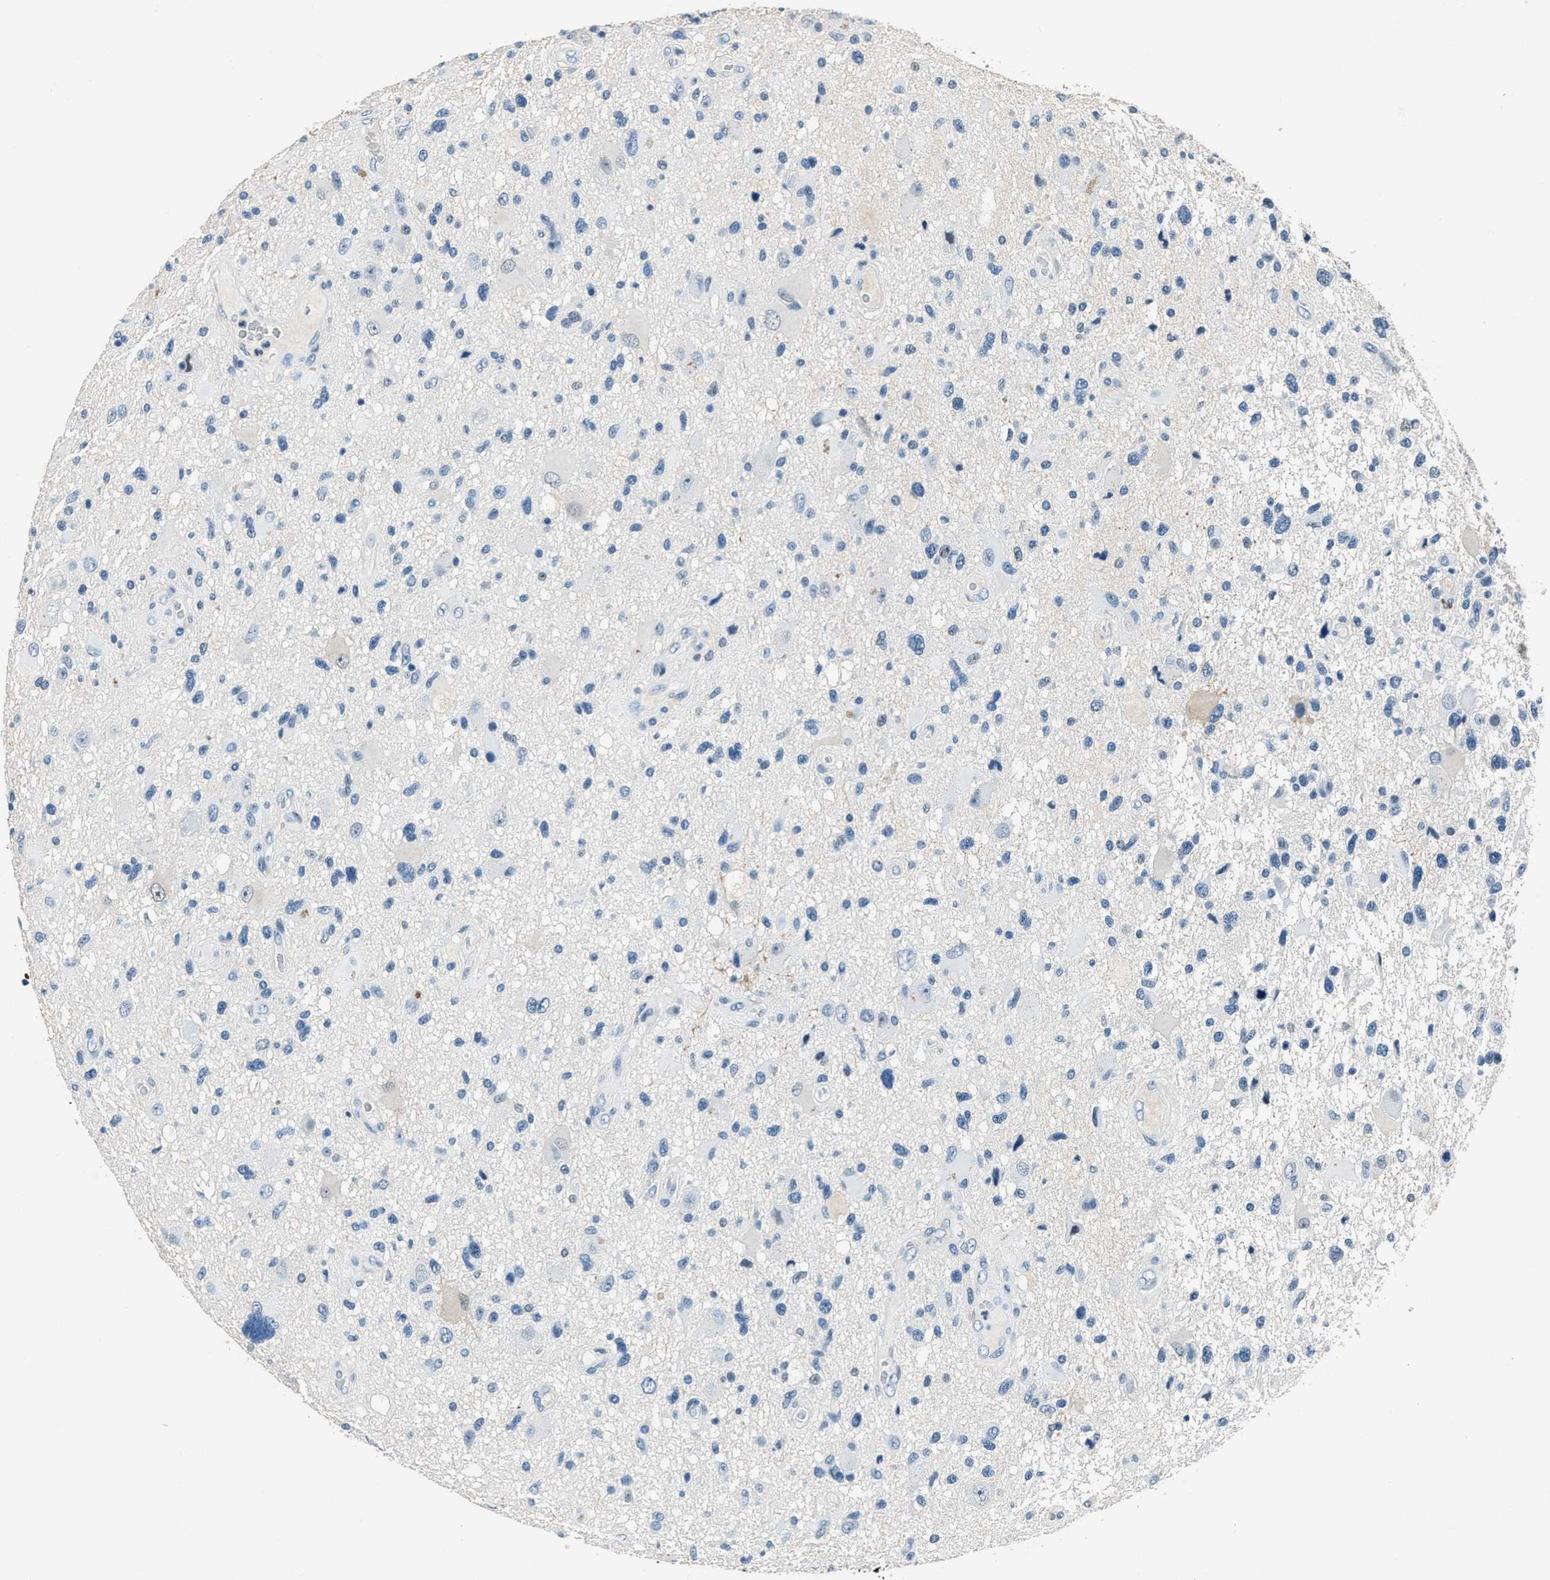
{"staining": {"intensity": "negative", "quantity": "none", "location": "none"}, "tissue": "glioma", "cell_type": "Tumor cells", "image_type": "cancer", "snomed": [{"axis": "morphology", "description": "Glioma, malignant, High grade"}, {"axis": "topography", "description": "Brain"}], "caption": "Immunohistochemistry histopathology image of malignant high-grade glioma stained for a protein (brown), which exhibits no staining in tumor cells.", "gene": "PTPDC1", "patient": {"sex": "male", "age": 33}}